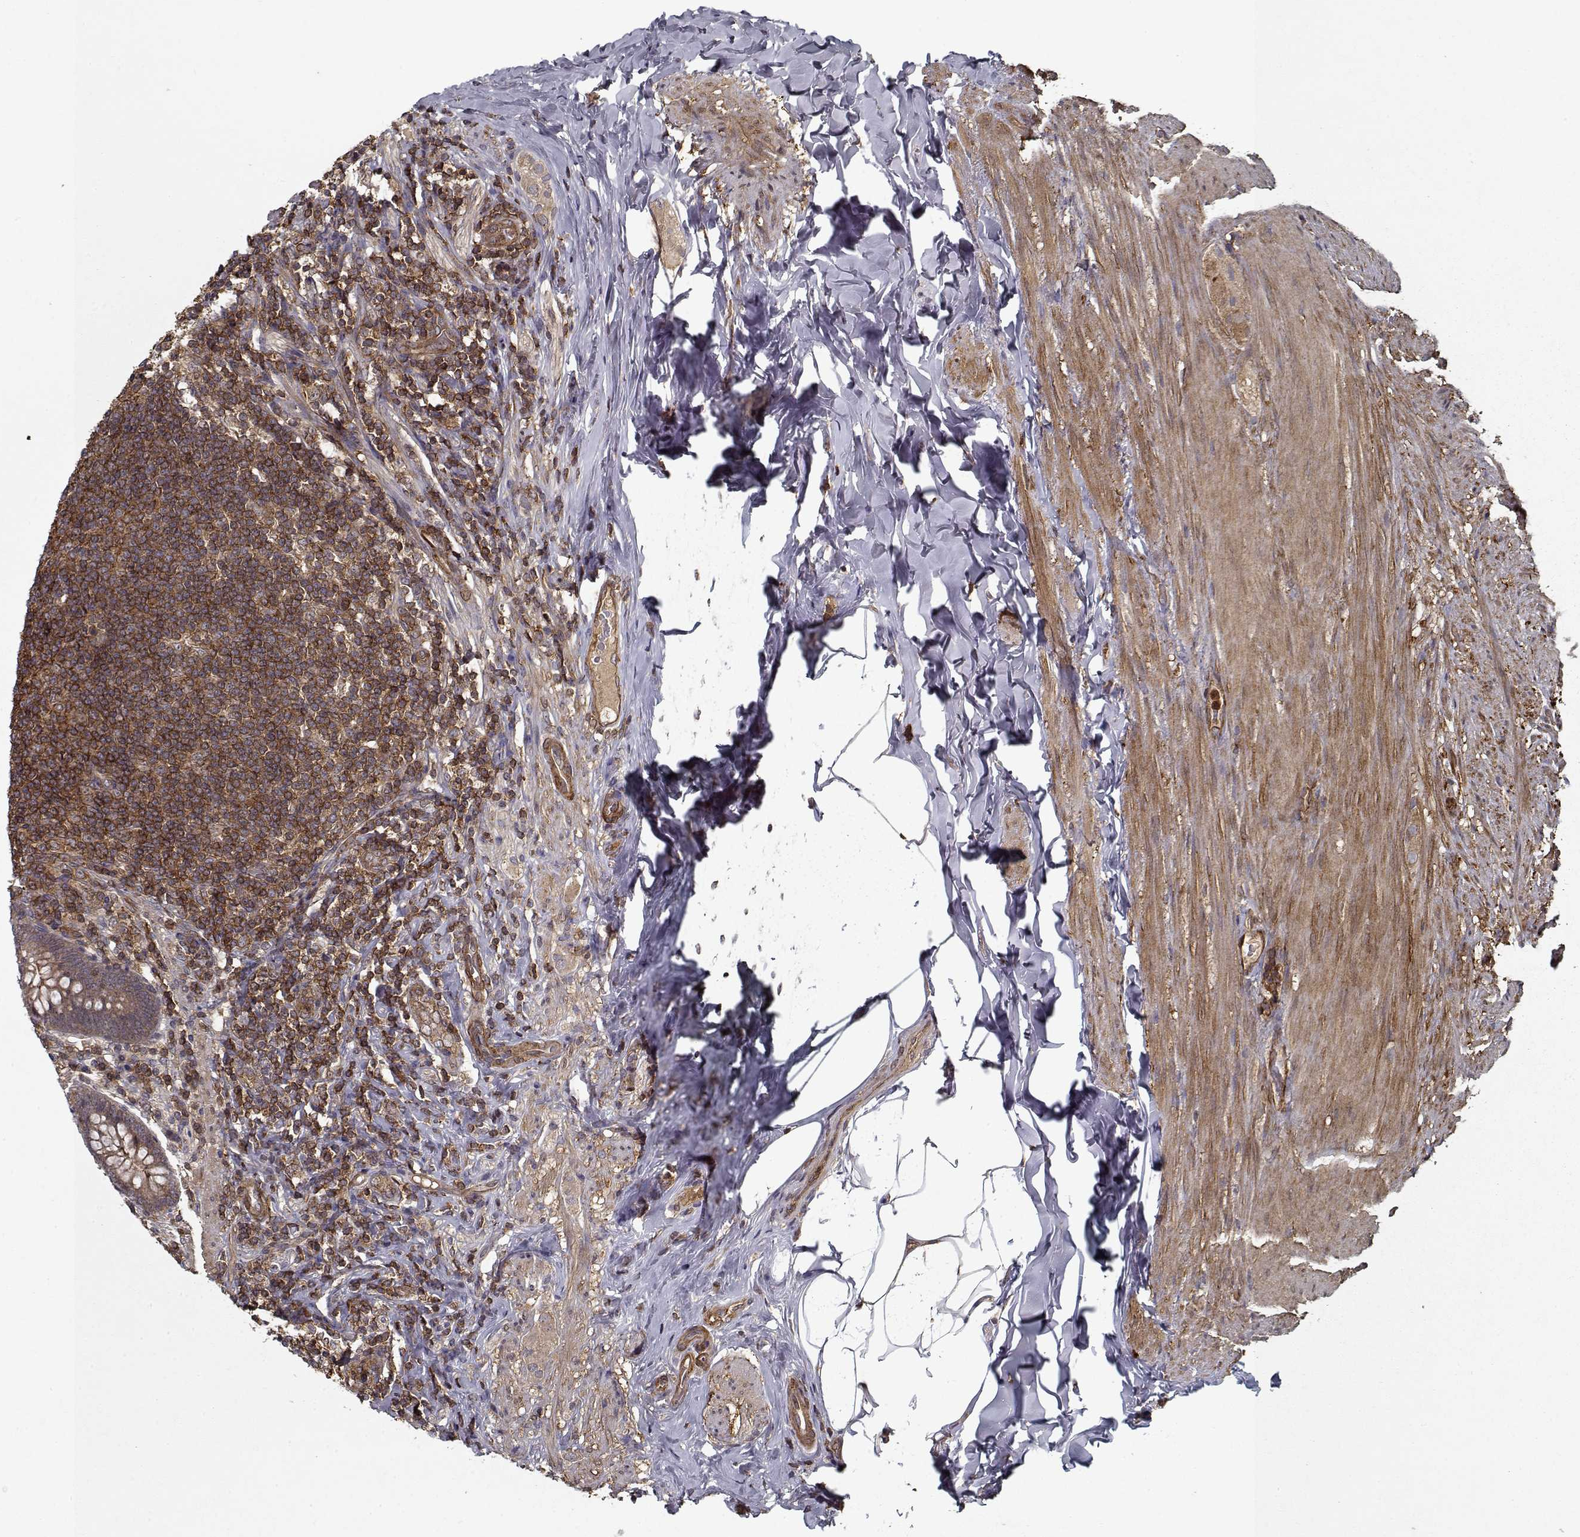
{"staining": {"intensity": "weak", "quantity": ">75%", "location": "cytoplasmic/membranous"}, "tissue": "appendix", "cell_type": "Glandular cells", "image_type": "normal", "snomed": [{"axis": "morphology", "description": "Normal tissue, NOS"}, {"axis": "topography", "description": "Appendix"}], "caption": "DAB immunohistochemical staining of normal human appendix shows weak cytoplasmic/membranous protein staining in about >75% of glandular cells. (Stains: DAB in brown, nuclei in blue, Microscopy: brightfield microscopy at high magnification).", "gene": "PPP1R12A", "patient": {"sex": "male", "age": 47}}